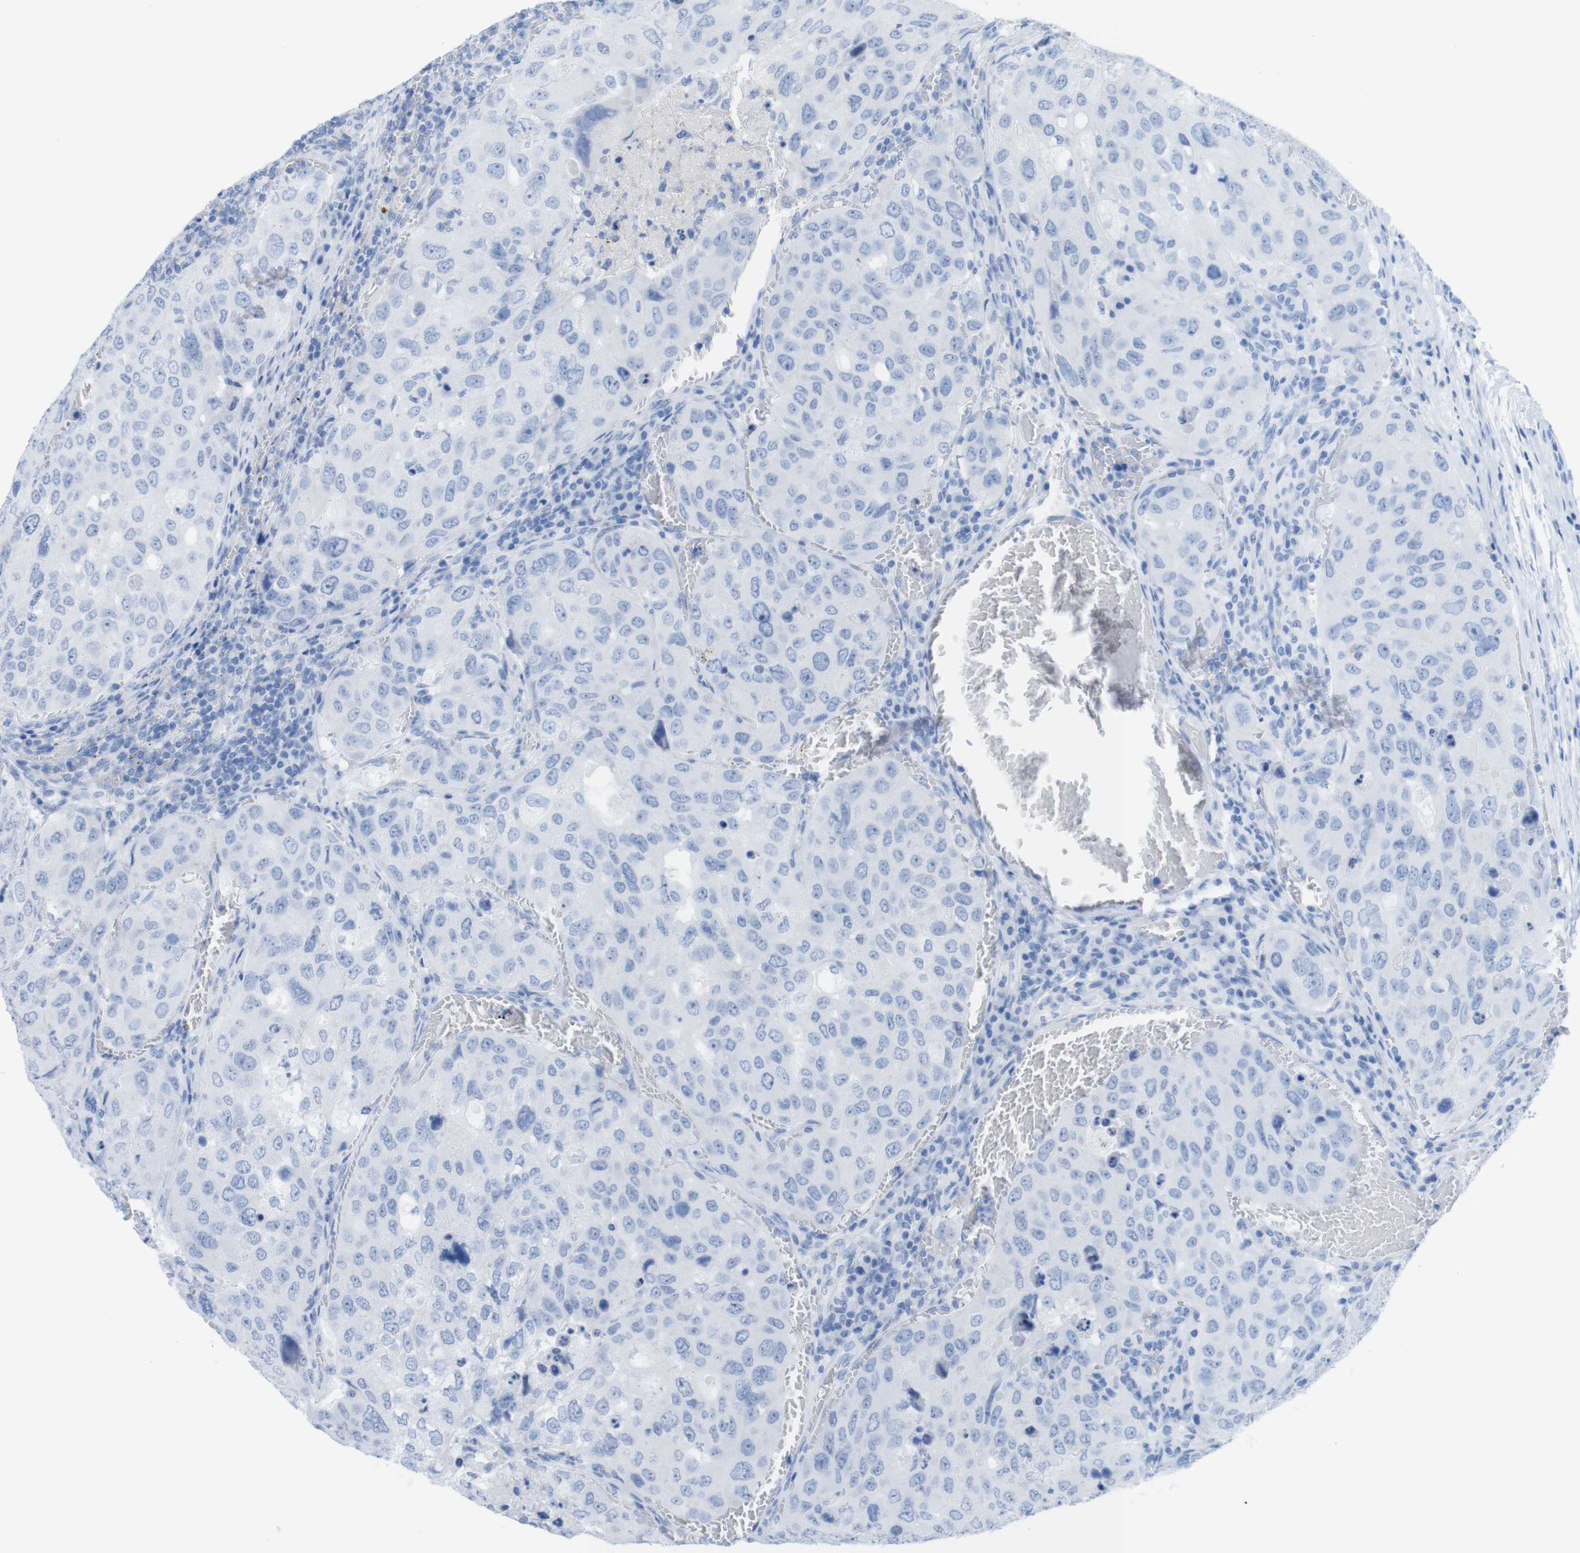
{"staining": {"intensity": "negative", "quantity": "none", "location": "none"}, "tissue": "urothelial cancer", "cell_type": "Tumor cells", "image_type": "cancer", "snomed": [{"axis": "morphology", "description": "Urothelial carcinoma, High grade"}, {"axis": "topography", "description": "Lymph node"}, {"axis": "topography", "description": "Urinary bladder"}], "caption": "Human urothelial cancer stained for a protein using IHC shows no positivity in tumor cells.", "gene": "MYH7", "patient": {"sex": "male", "age": 51}}